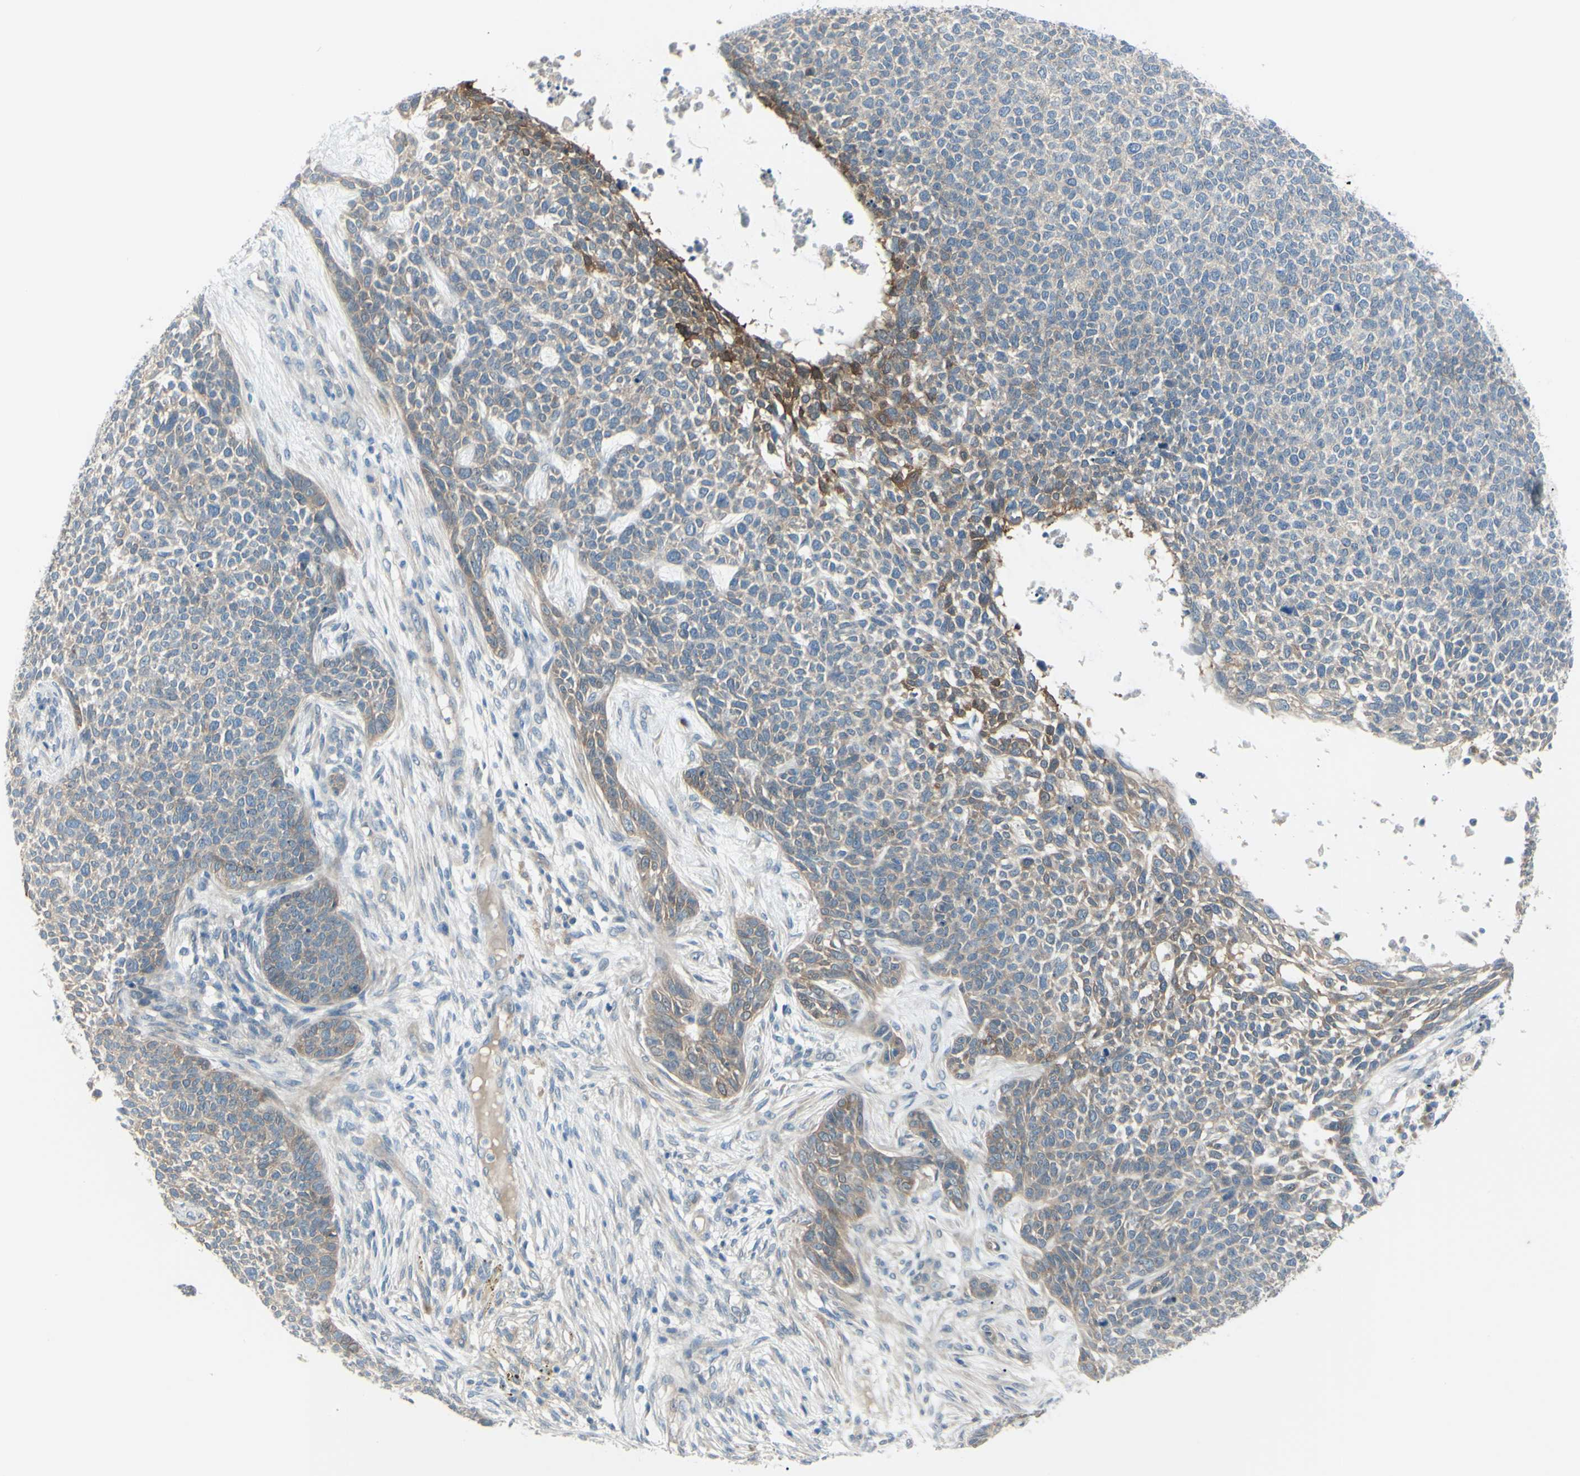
{"staining": {"intensity": "moderate", "quantity": "25%-75%", "location": "cytoplasmic/membranous"}, "tissue": "skin cancer", "cell_type": "Tumor cells", "image_type": "cancer", "snomed": [{"axis": "morphology", "description": "Basal cell carcinoma"}, {"axis": "topography", "description": "Skin"}], "caption": "This is a photomicrograph of immunohistochemistry (IHC) staining of skin cancer, which shows moderate positivity in the cytoplasmic/membranous of tumor cells.", "gene": "LRRK1", "patient": {"sex": "female", "age": 84}}